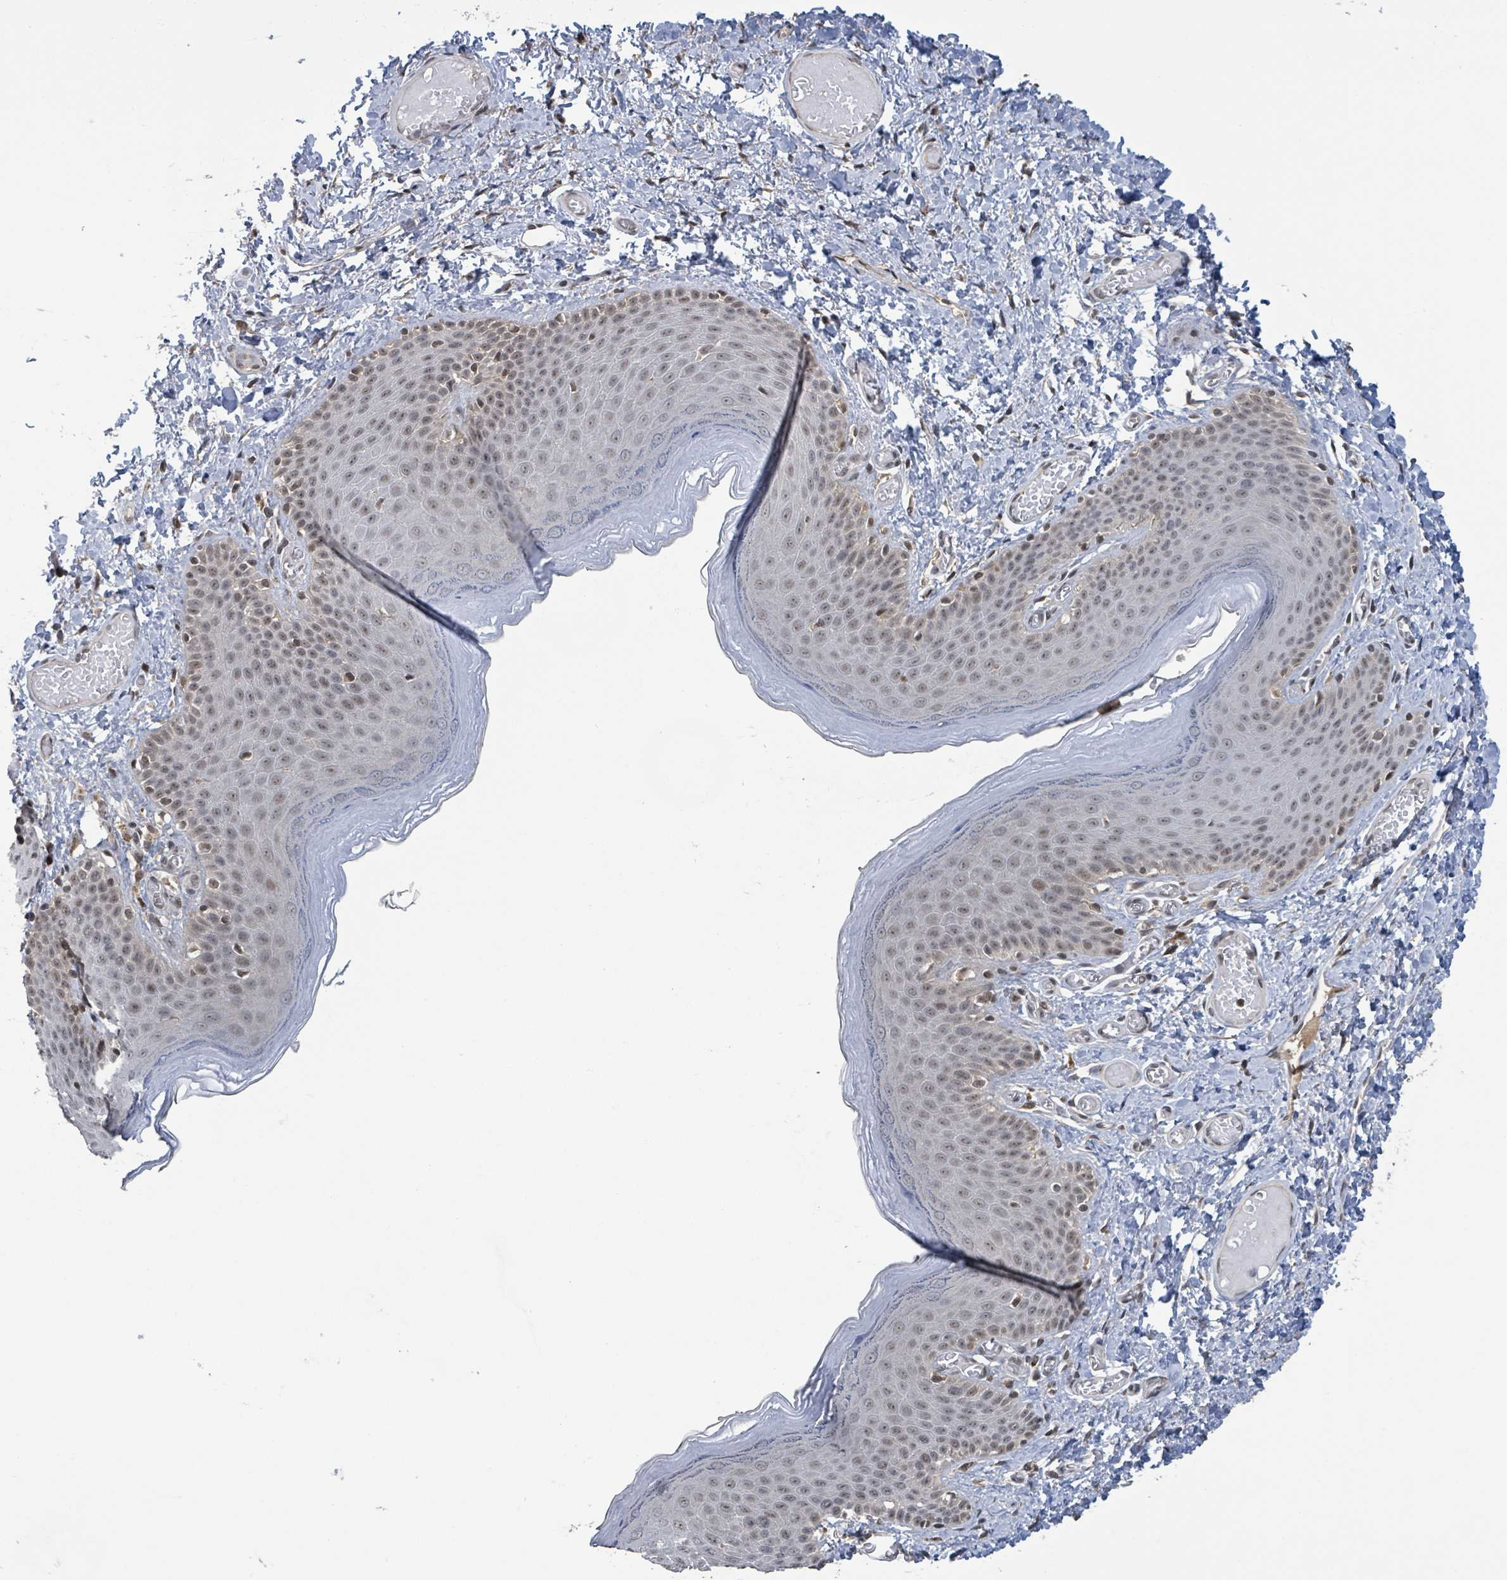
{"staining": {"intensity": "moderate", "quantity": "25%-75%", "location": "nuclear"}, "tissue": "skin", "cell_type": "Epidermal cells", "image_type": "normal", "snomed": [{"axis": "morphology", "description": "Normal tissue, NOS"}, {"axis": "topography", "description": "Anal"}], "caption": "The image shows immunohistochemical staining of benign skin. There is moderate nuclear positivity is identified in about 25%-75% of epidermal cells. (DAB (3,3'-diaminobenzidine) IHC, brown staining for protein, blue staining for nuclei).", "gene": "ZBTB14", "patient": {"sex": "female", "age": 40}}